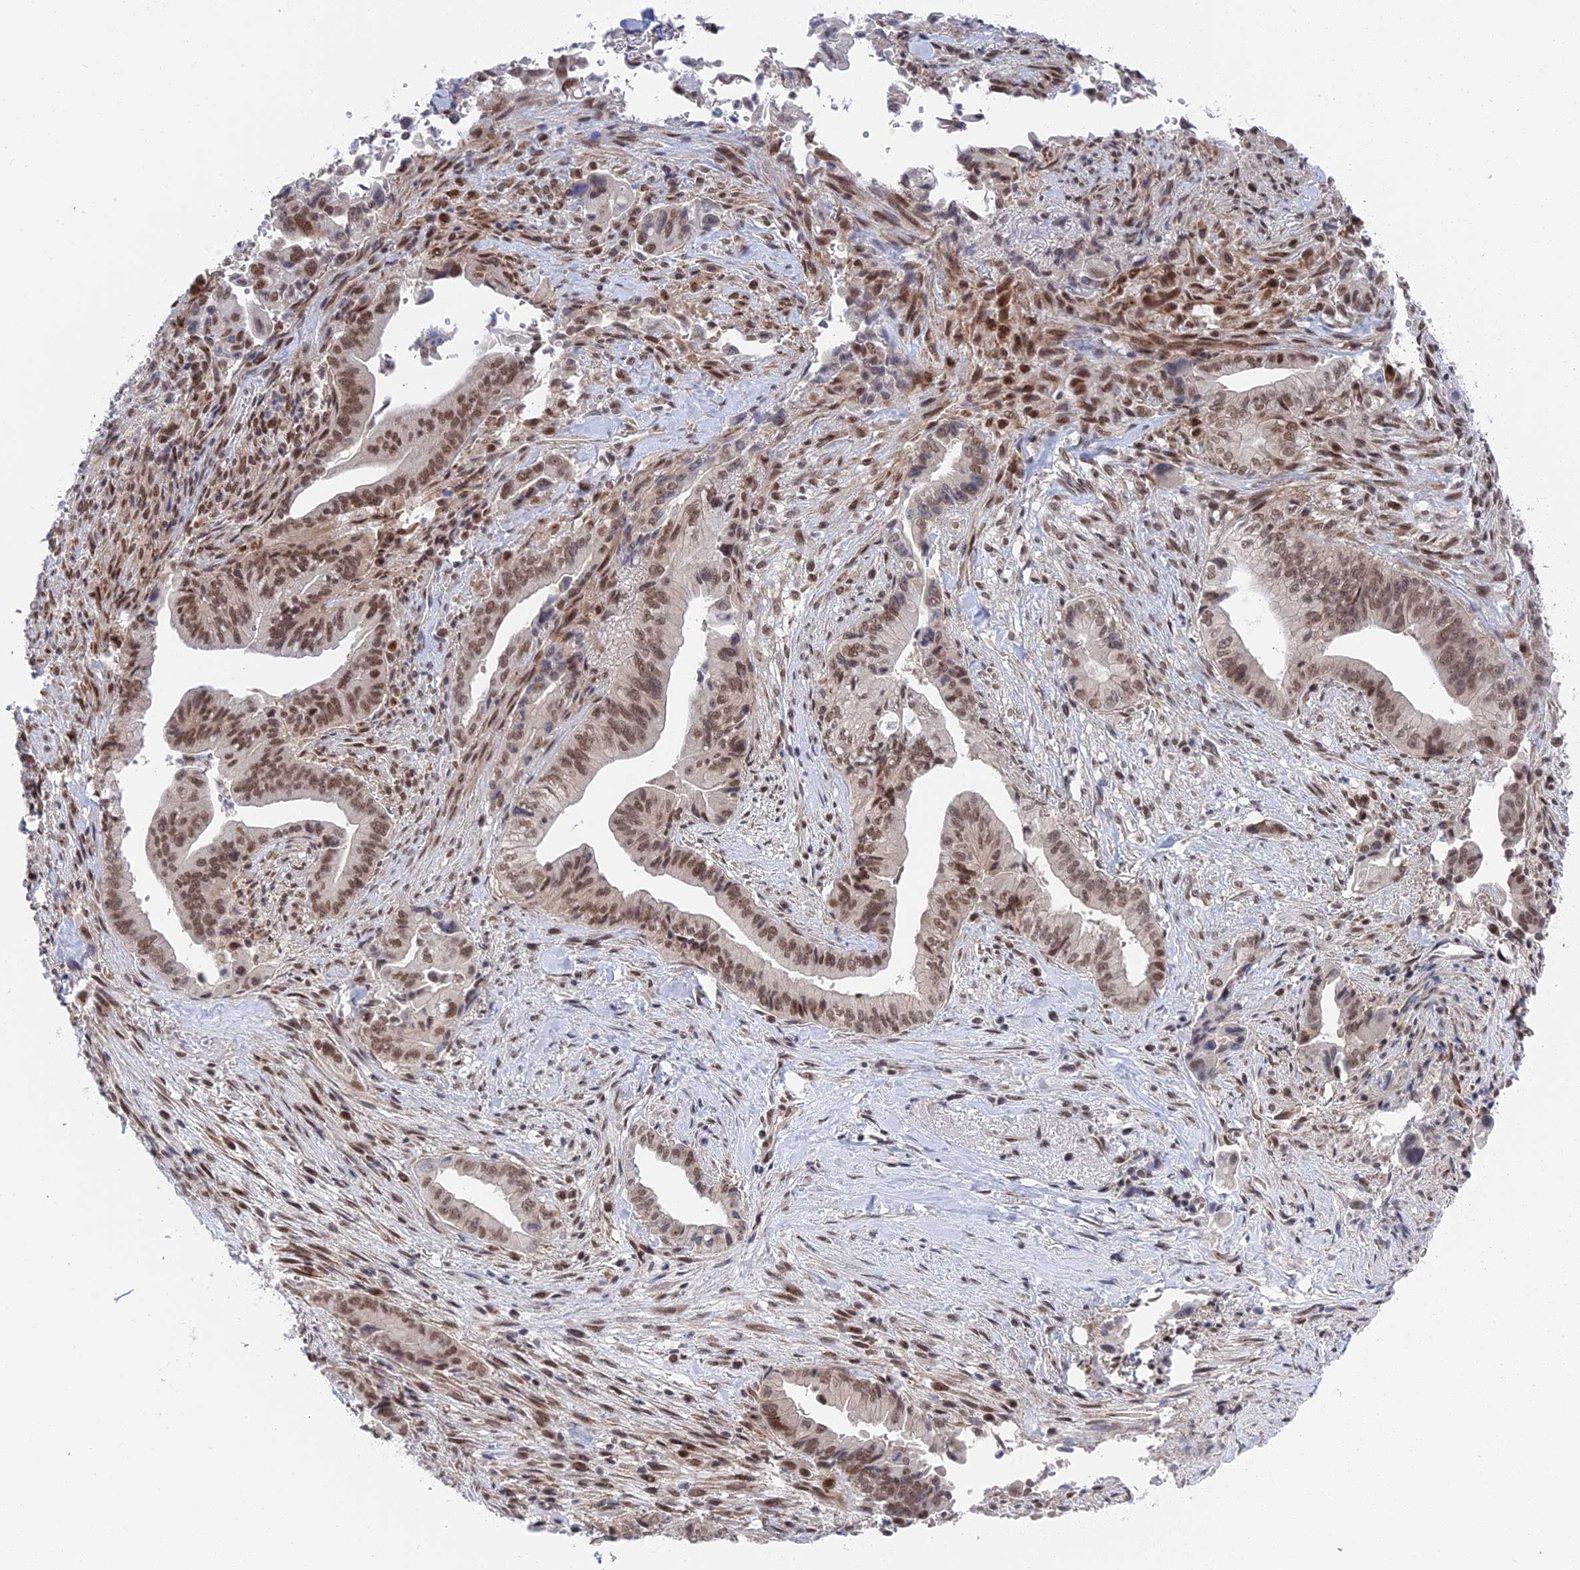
{"staining": {"intensity": "moderate", "quantity": ">75%", "location": "nuclear"}, "tissue": "pancreatic cancer", "cell_type": "Tumor cells", "image_type": "cancer", "snomed": [{"axis": "morphology", "description": "Adenocarcinoma, NOS"}, {"axis": "topography", "description": "Pancreas"}], "caption": "Protein analysis of pancreatic adenocarcinoma tissue exhibits moderate nuclear staining in about >75% of tumor cells.", "gene": "CCDC85A", "patient": {"sex": "male", "age": 70}}